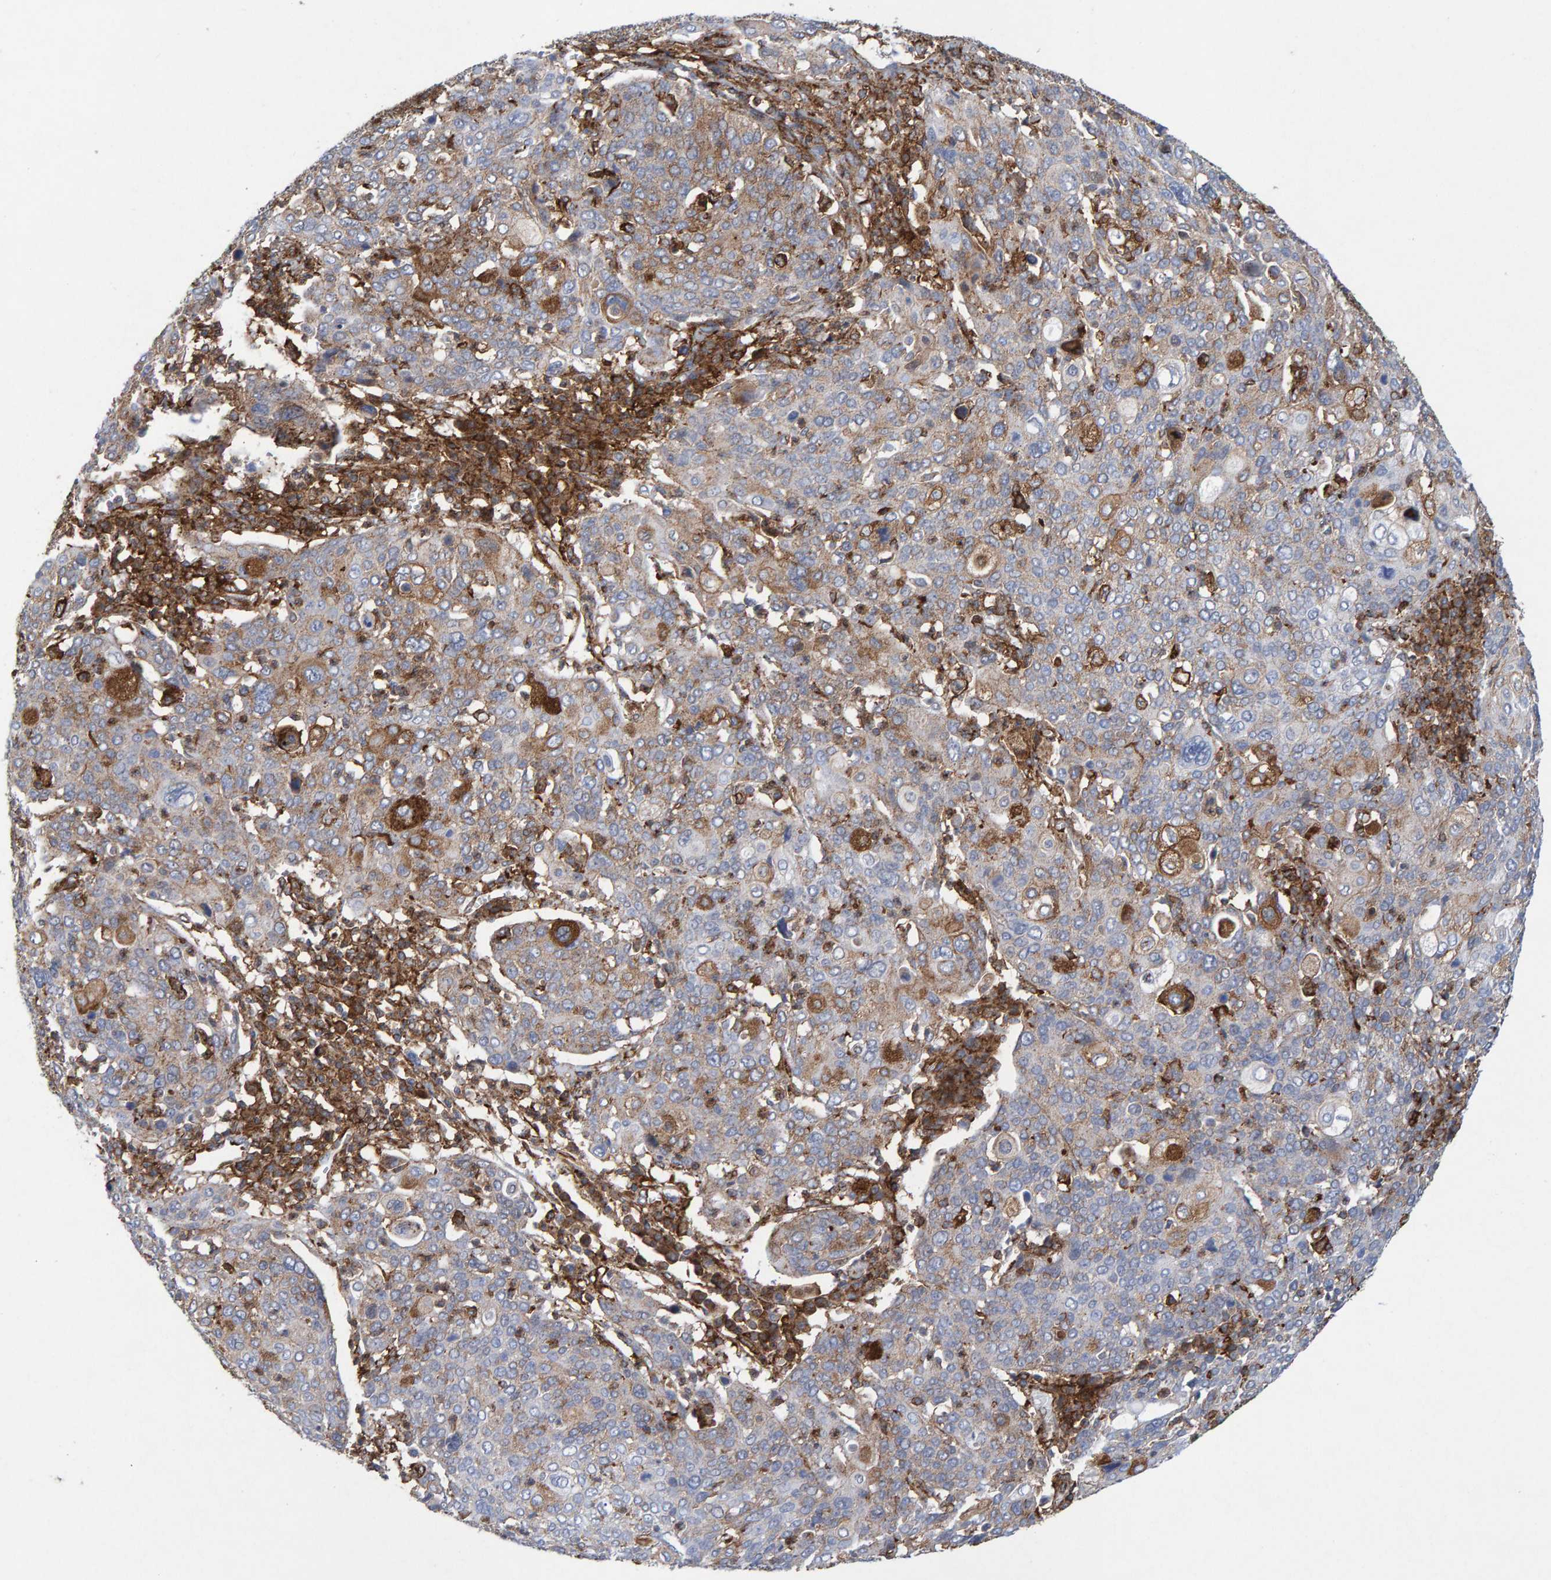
{"staining": {"intensity": "moderate", "quantity": "<25%", "location": "cytoplasmic/membranous"}, "tissue": "cervical cancer", "cell_type": "Tumor cells", "image_type": "cancer", "snomed": [{"axis": "morphology", "description": "Squamous cell carcinoma, NOS"}, {"axis": "topography", "description": "Cervix"}], "caption": "Squamous cell carcinoma (cervical) tissue reveals moderate cytoplasmic/membranous expression in about <25% of tumor cells", "gene": "MVP", "patient": {"sex": "female", "age": 40}}